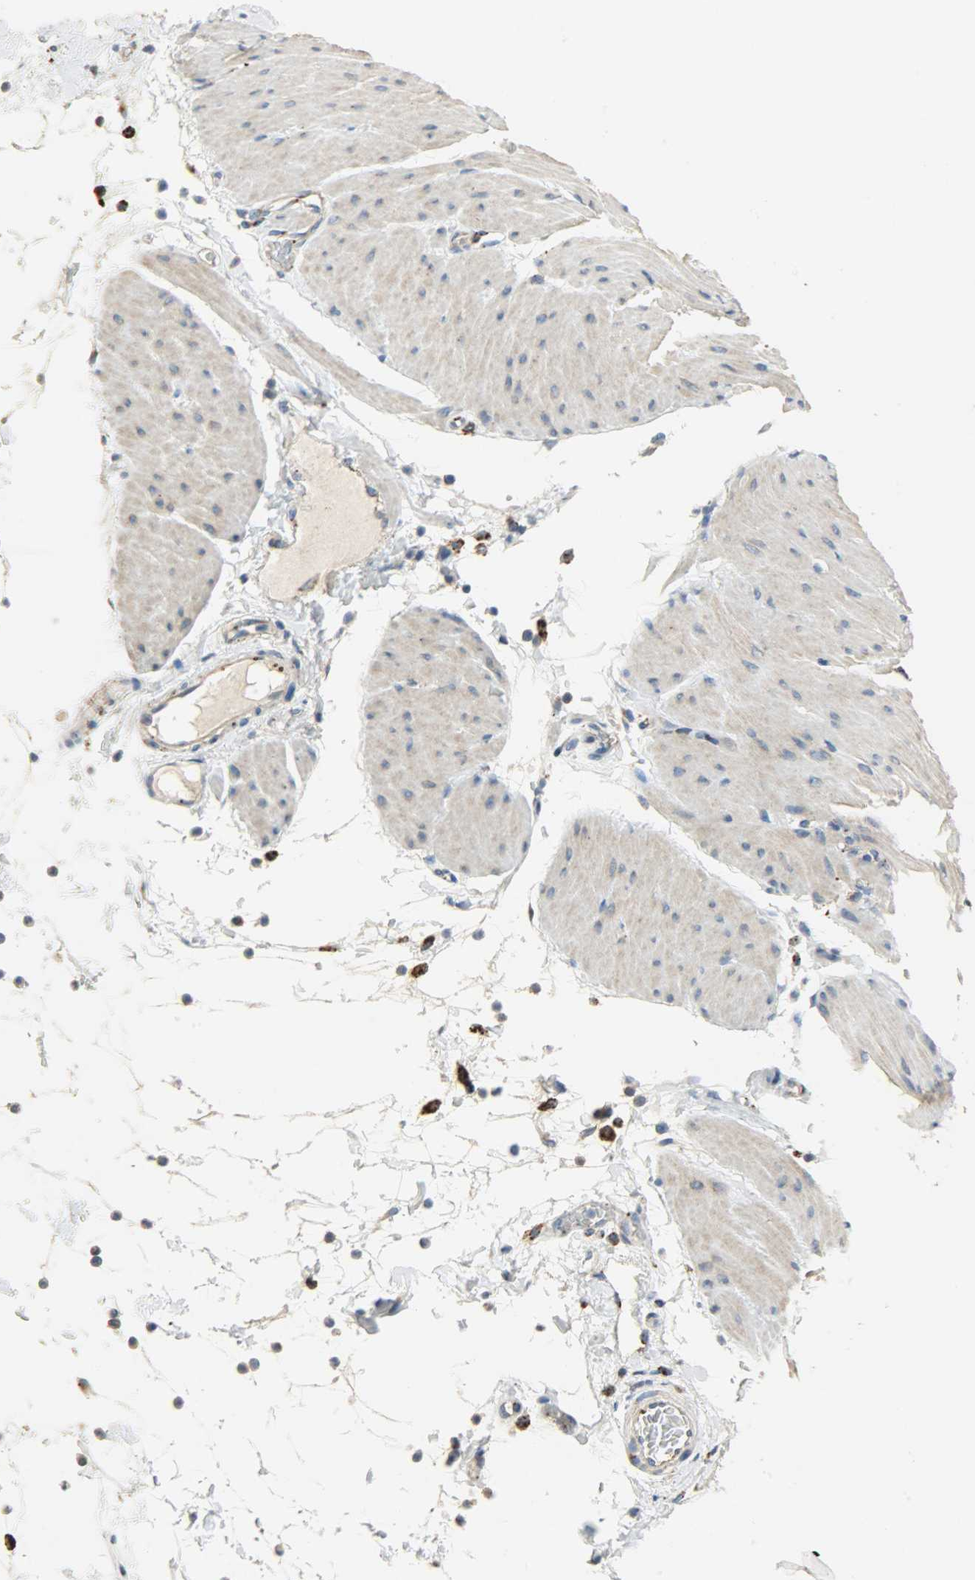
{"staining": {"intensity": "weak", "quantity": "25%-75%", "location": "cytoplasmic/membranous"}, "tissue": "smooth muscle", "cell_type": "Smooth muscle cells", "image_type": "normal", "snomed": [{"axis": "morphology", "description": "Normal tissue, NOS"}, {"axis": "topography", "description": "Smooth muscle"}, {"axis": "topography", "description": "Colon"}], "caption": "High-power microscopy captured an IHC image of benign smooth muscle, revealing weak cytoplasmic/membranous staining in approximately 25%-75% of smooth muscle cells.", "gene": "ASAH1", "patient": {"sex": "male", "age": 67}}